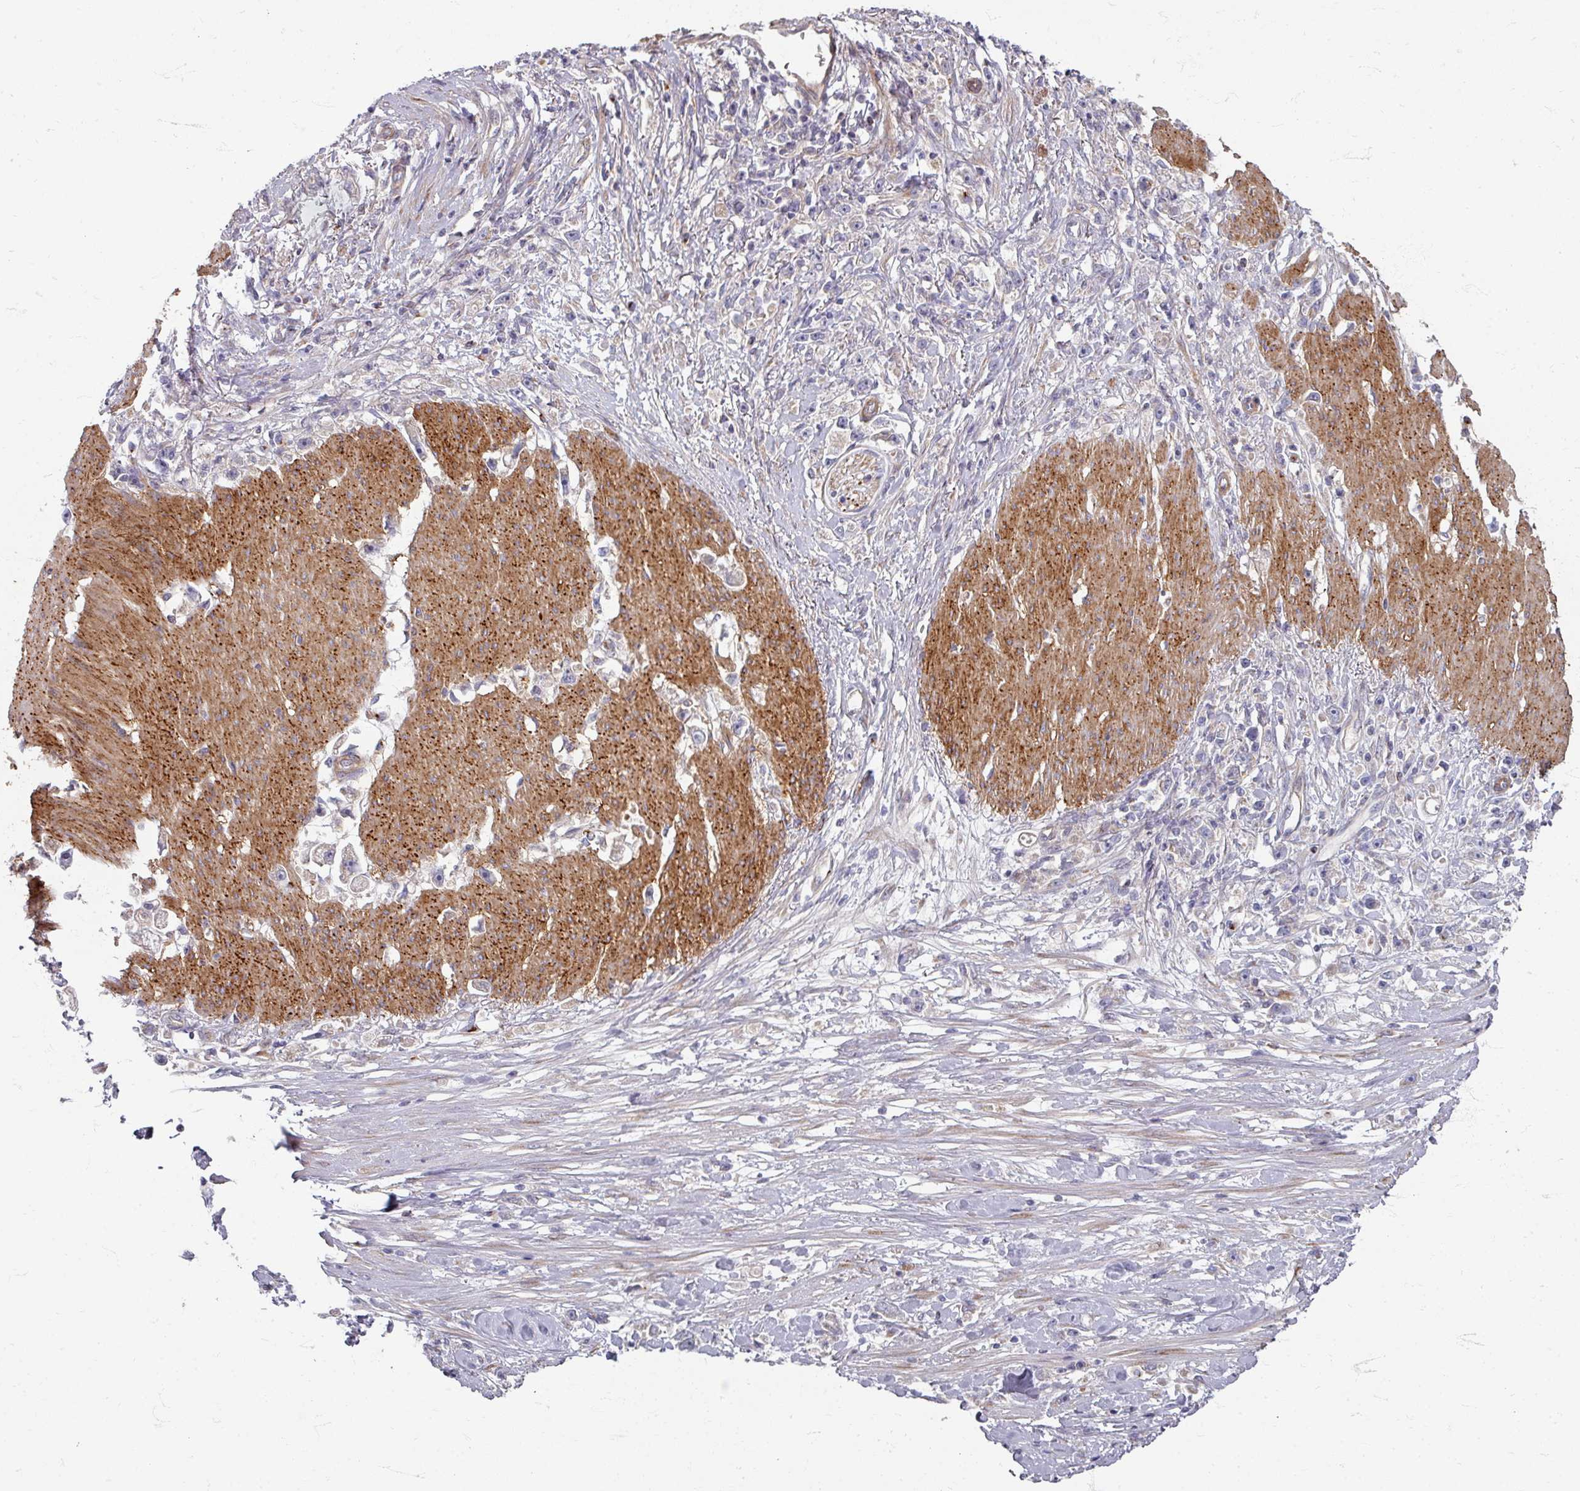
{"staining": {"intensity": "negative", "quantity": "none", "location": "none"}, "tissue": "stomach cancer", "cell_type": "Tumor cells", "image_type": "cancer", "snomed": [{"axis": "morphology", "description": "Adenocarcinoma, NOS"}, {"axis": "topography", "description": "Stomach"}], "caption": "High power microscopy micrograph of an immunohistochemistry (IHC) image of stomach cancer (adenocarcinoma), revealing no significant expression in tumor cells.", "gene": "GABARAPL1", "patient": {"sex": "female", "age": 59}}